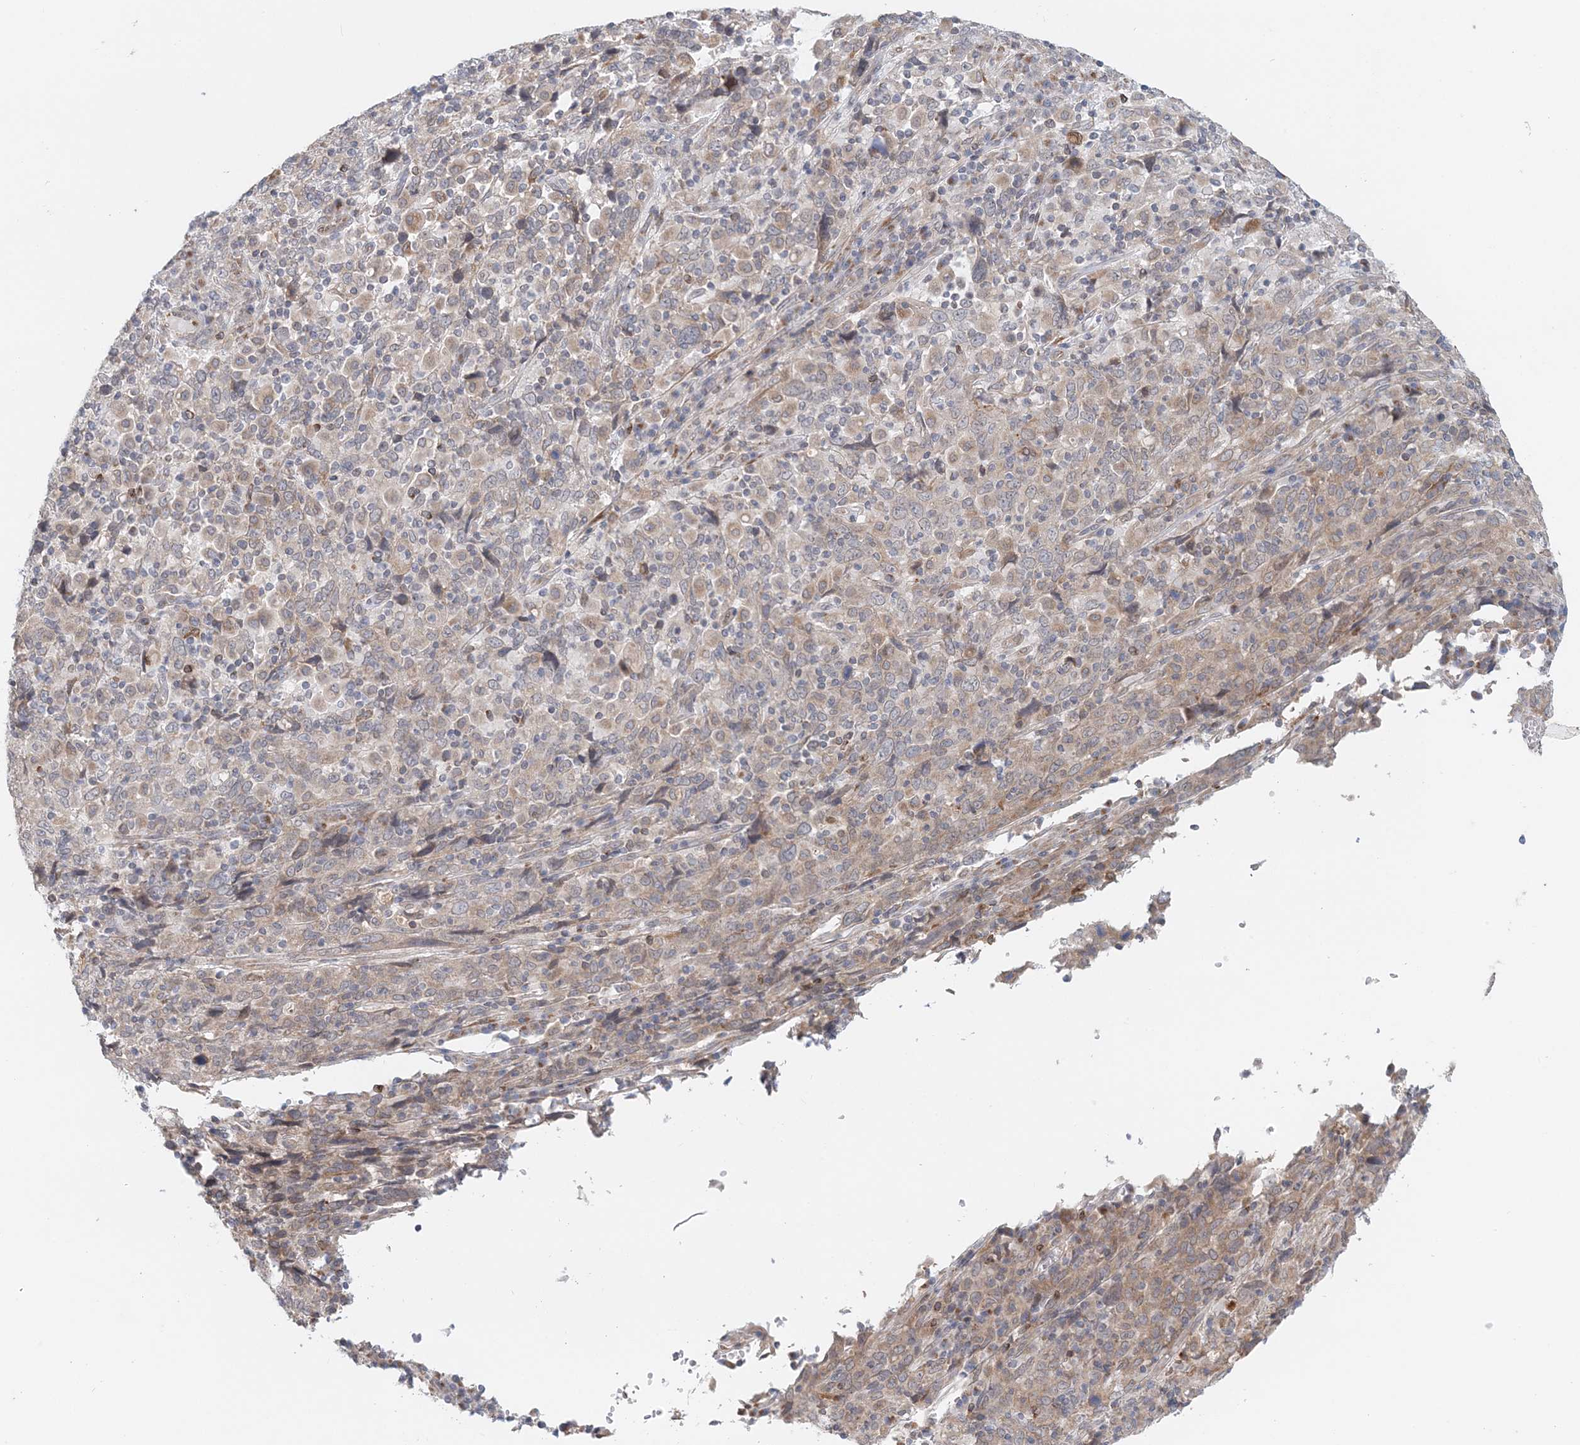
{"staining": {"intensity": "weak", "quantity": "25%-75%", "location": "cytoplasmic/membranous"}, "tissue": "cervical cancer", "cell_type": "Tumor cells", "image_type": "cancer", "snomed": [{"axis": "morphology", "description": "Squamous cell carcinoma, NOS"}, {"axis": "topography", "description": "Cervix"}], "caption": "This micrograph demonstrates cervical cancer stained with immunohistochemistry to label a protein in brown. The cytoplasmic/membranous of tumor cells show weak positivity for the protein. Nuclei are counter-stained blue.", "gene": "PCYOX1L", "patient": {"sex": "female", "age": 46}}